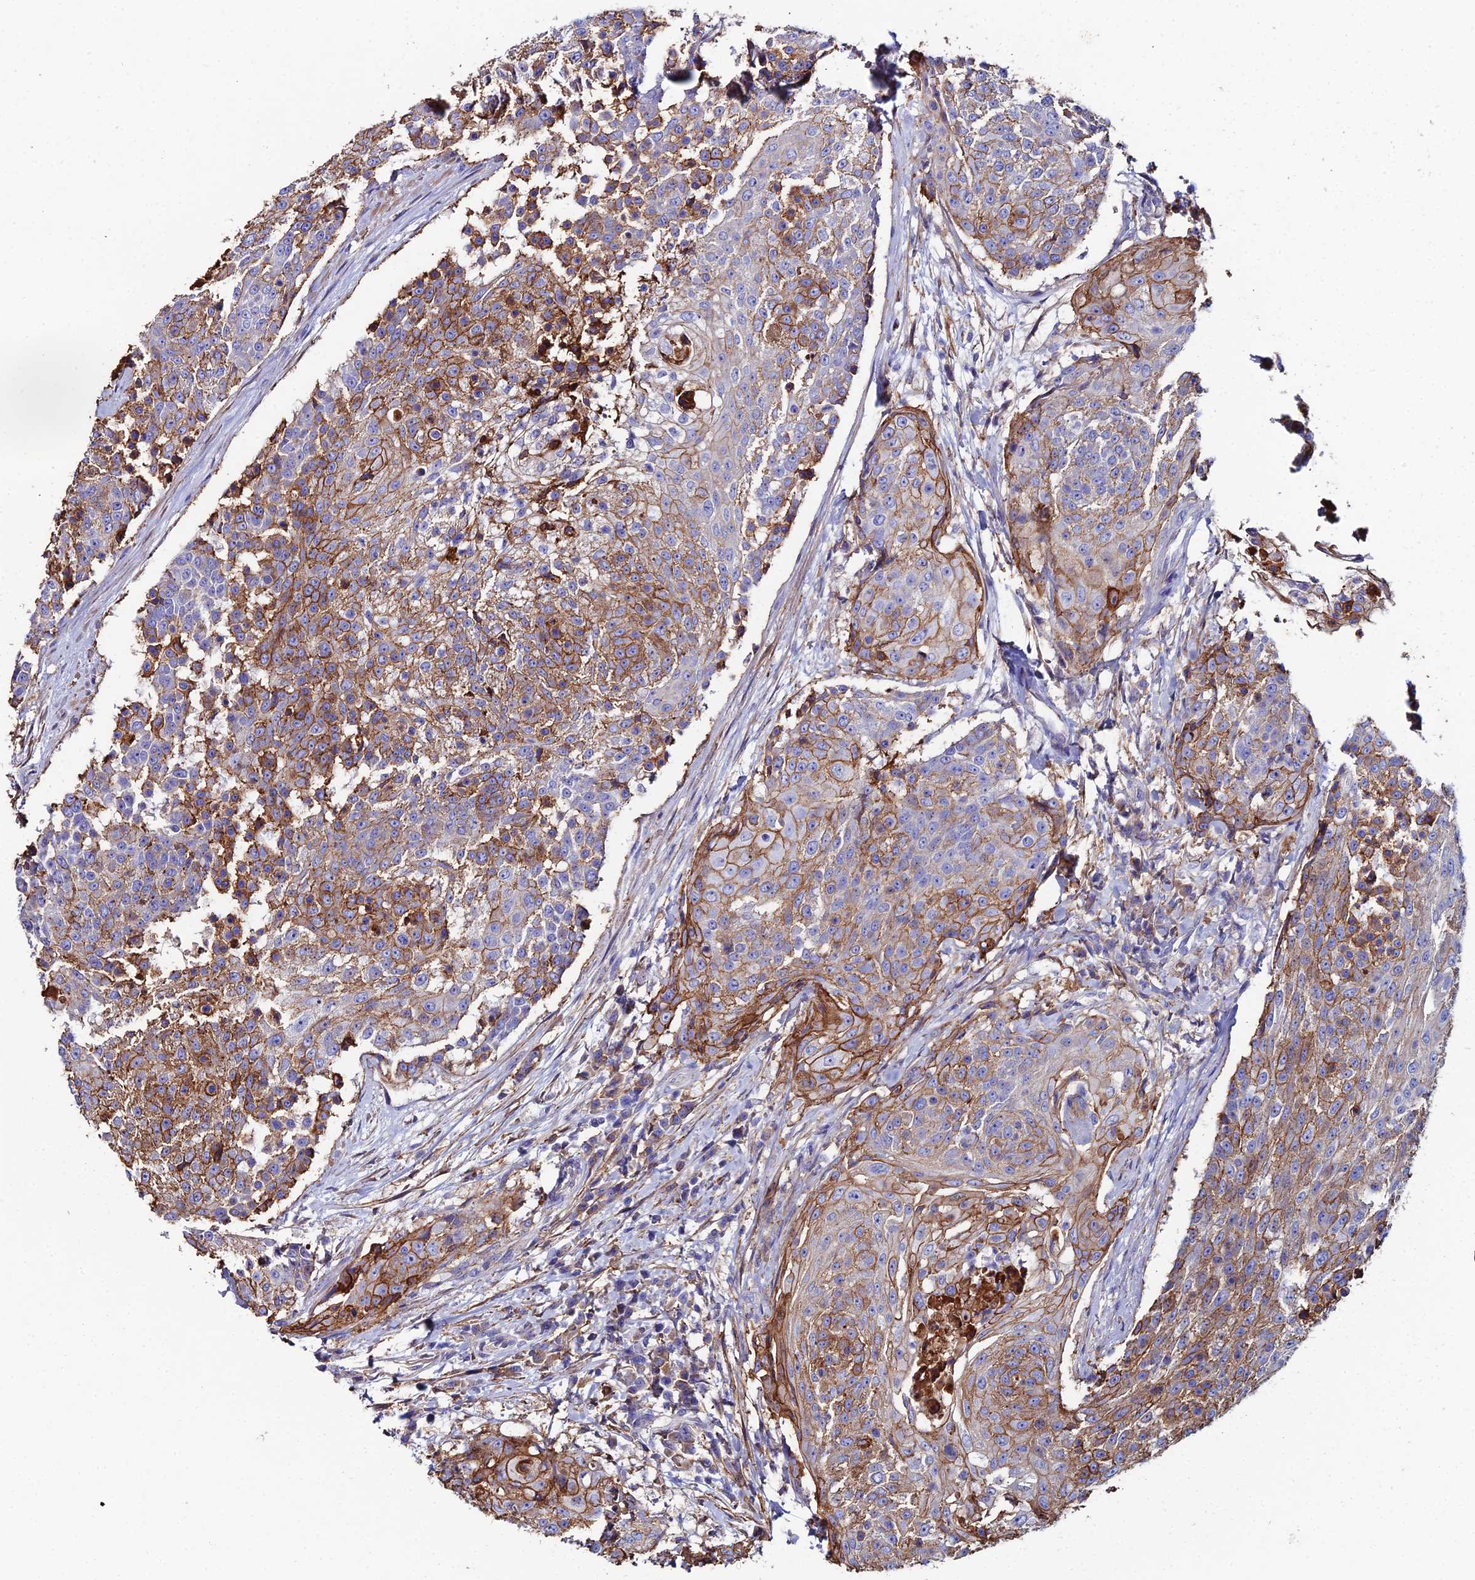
{"staining": {"intensity": "moderate", "quantity": "25%-75%", "location": "cytoplasmic/membranous"}, "tissue": "urothelial cancer", "cell_type": "Tumor cells", "image_type": "cancer", "snomed": [{"axis": "morphology", "description": "Urothelial carcinoma, High grade"}, {"axis": "topography", "description": "Urinary bladder"}], "caption": "This photomicrograph shows immunohistochemistry staining of human urothelial cancer, with medium moderate cytoplasmic/membranous positivity in approximately 25%-75% of tumor cells.", "gene": "C6", "patient": {"sex": "female", "age": 63}}